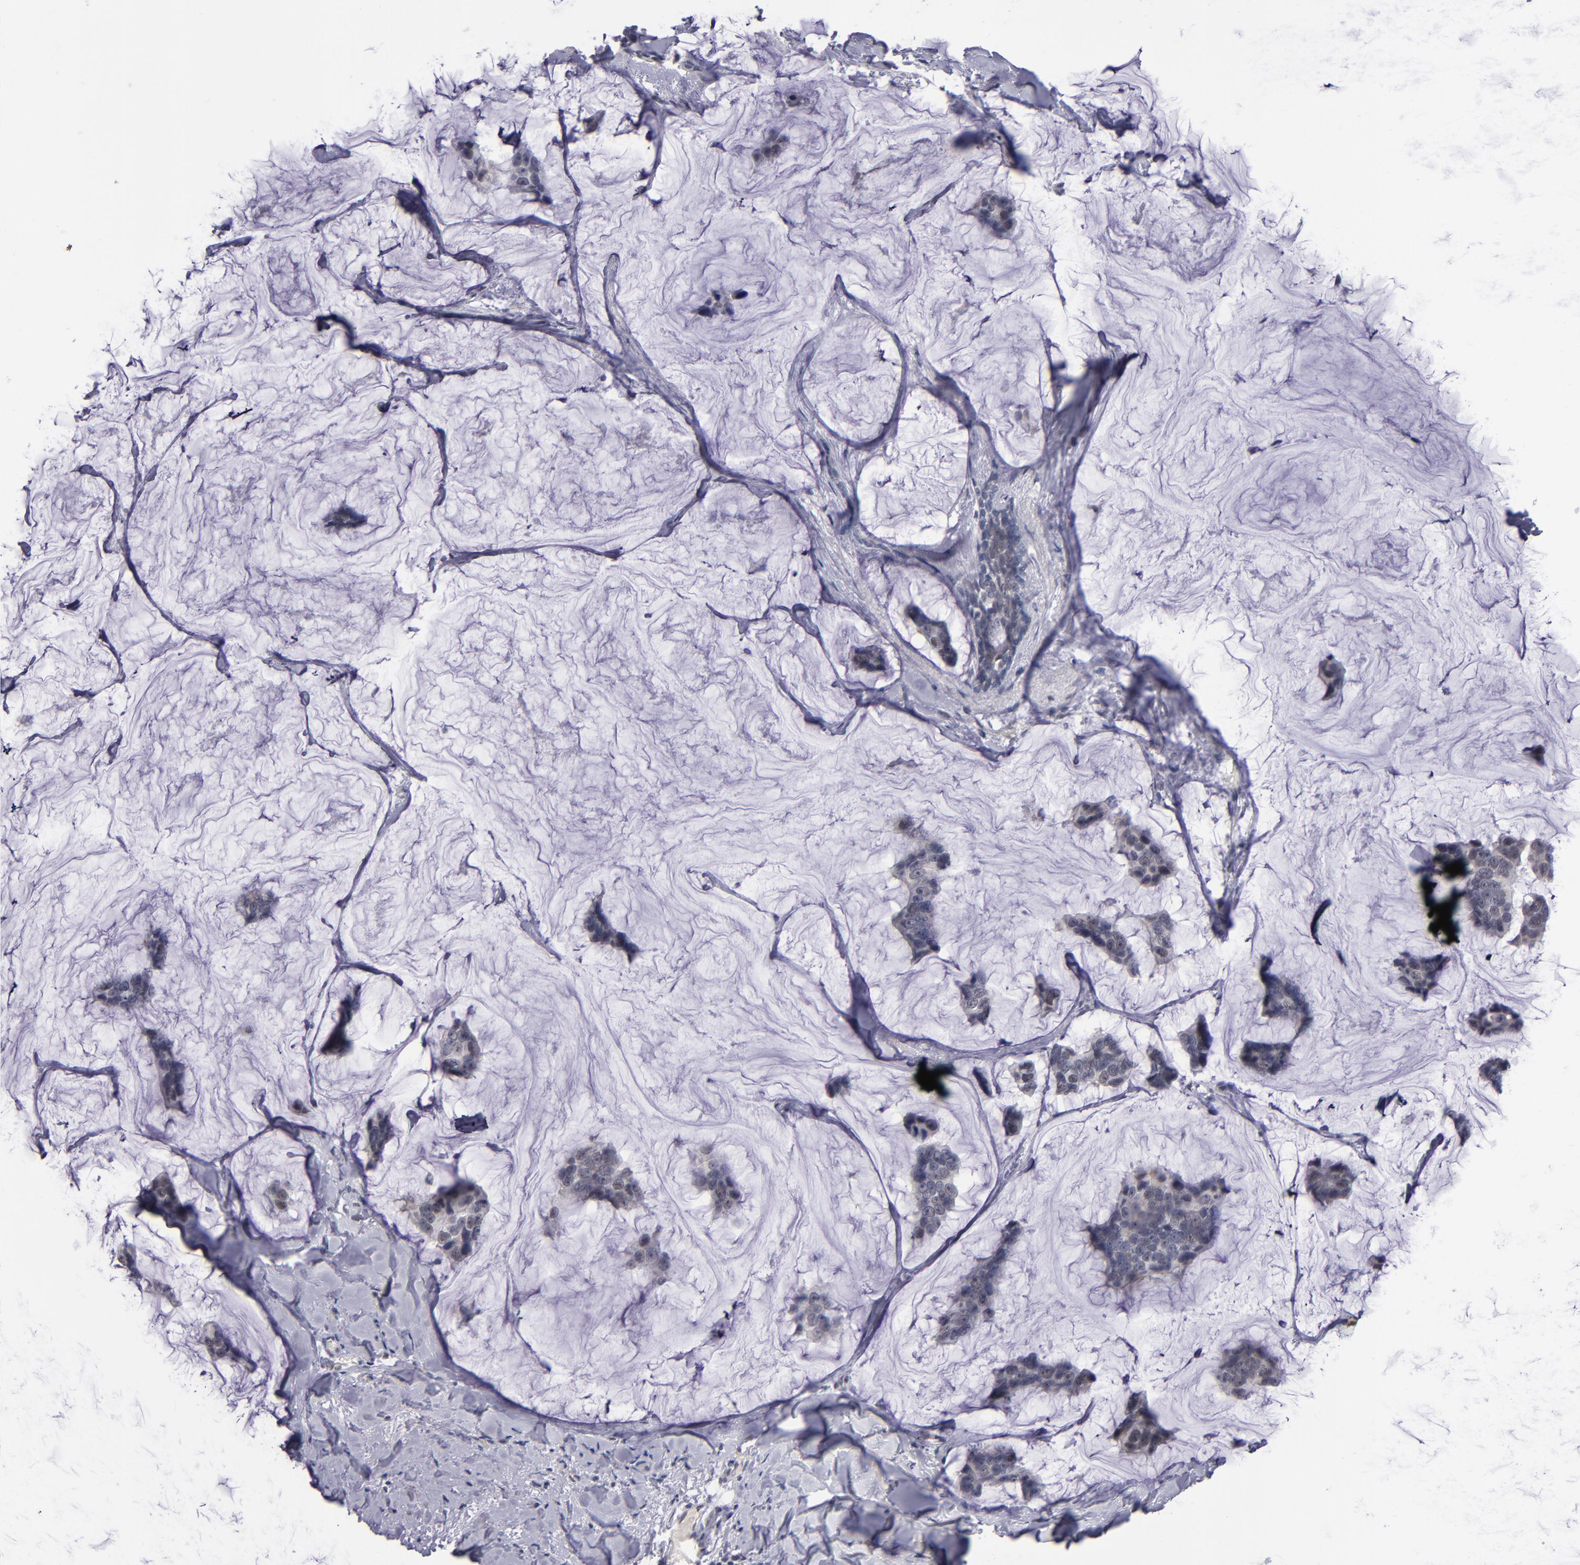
{"staining": {"intensity": "weak", "quantity": "<25%", "location": "nuclear"}, "tissue": "breast cancer", "cell_type": "Tumor cells", "image_type": "cancer", "snomed": [{"axis": "morphology", "description": "Normal tissue, NOS"}, {"axis": "morphology", "description": "Duct carcinoma"}, {"axis": "topography", "description": "Breast"}], "caption": "Immunohistochemistry of breast intraductal carcinoma displays no expression in tumor cells. (DAB (3,3'-diaminobenzidine) immunohistochemistry visualized using brightfield microscopy, high magnification).", "gene": "OTUB2", "patient": {"sex": "female", "age": 50}}